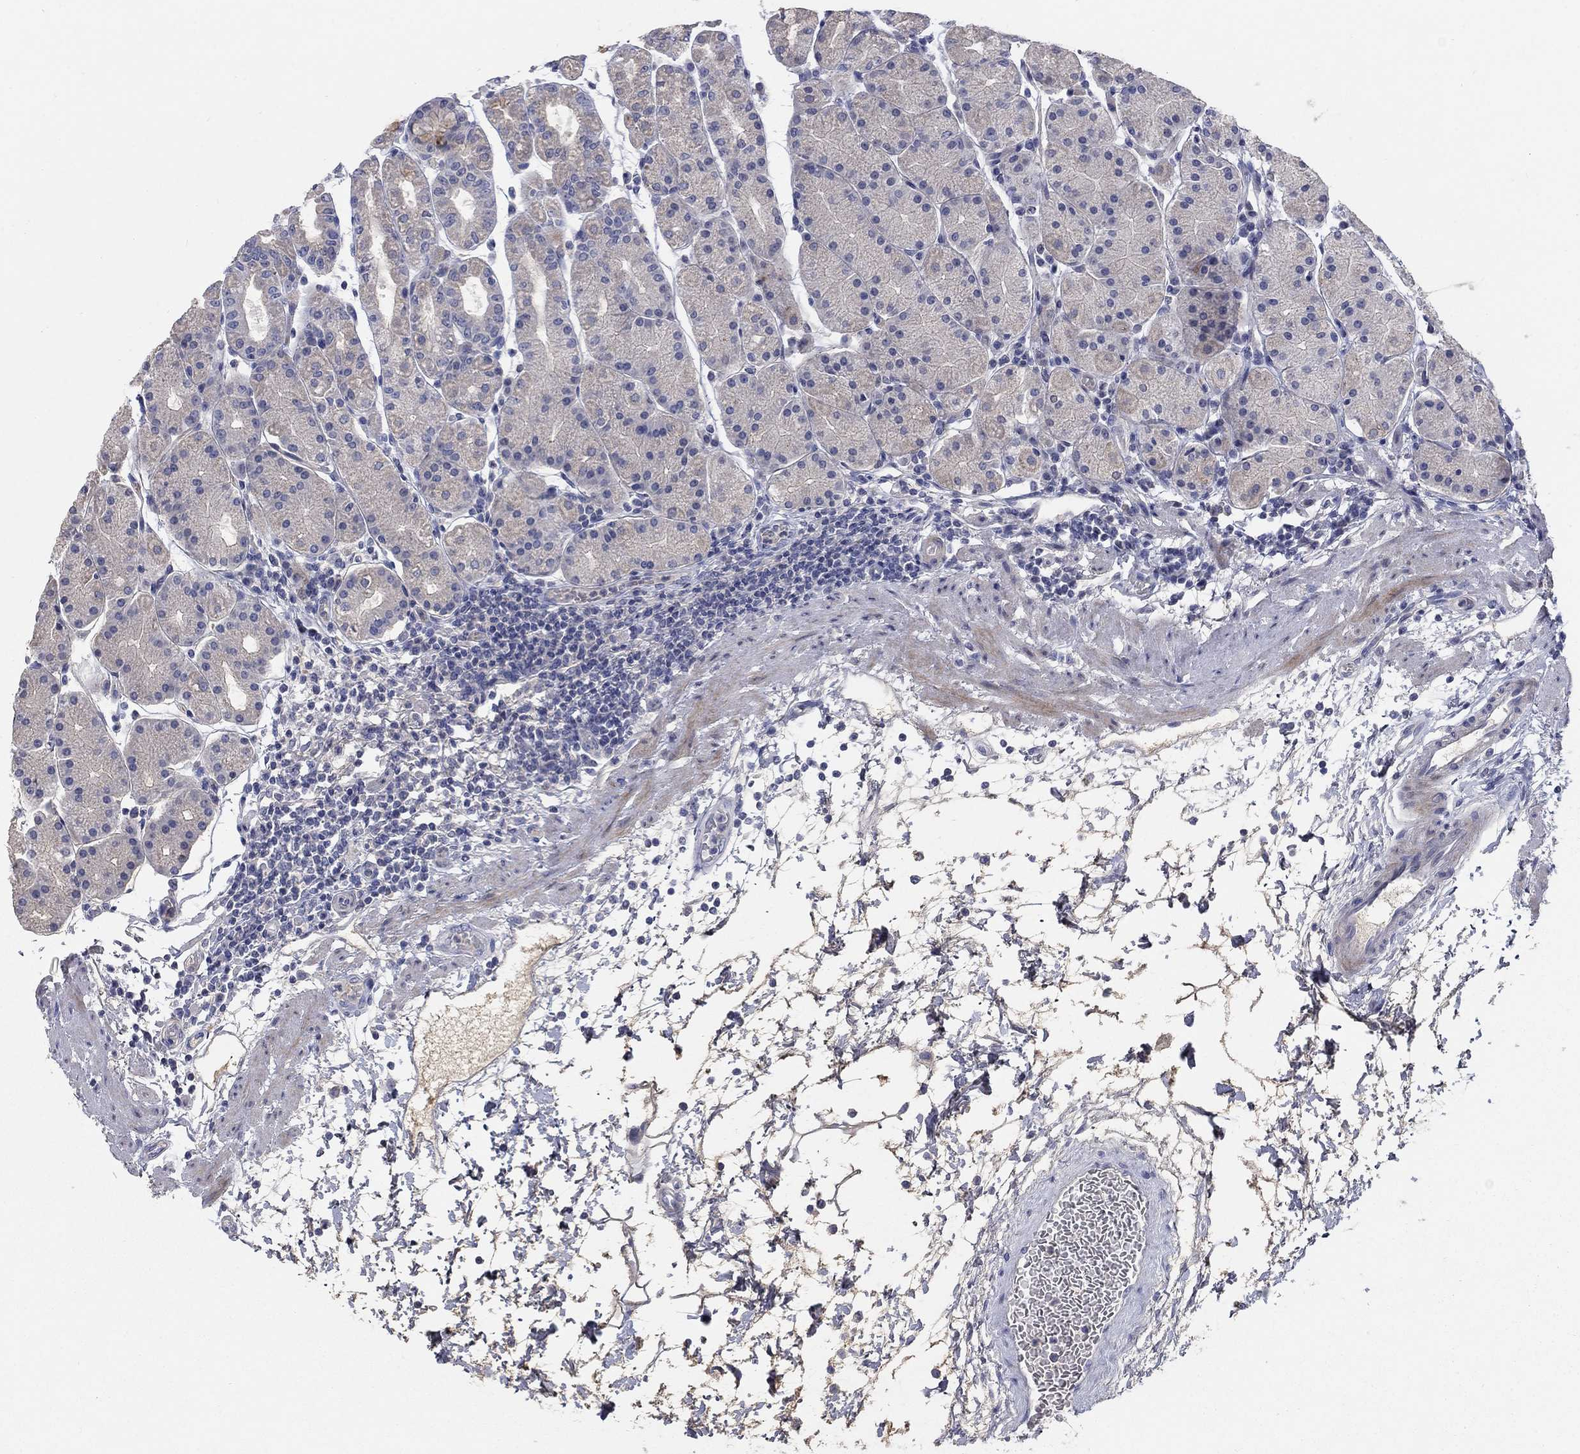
{"staining": {"intensity": "negative", "quantity": "none", "location": "none"}, "tissue": "stomach", "cell_type": "Glandular cells", "image_type": "normal", "snomed": [{"axis": "morphology", "description": "Normal tissue, NOS"}, {"axis": "topography", "description": "Stomach"}], "caption": "Immunohistochemistry photomicrograph of normal stomach: human stomach stained with DAB (3,3'-diaminobenzidine) shows no significant protein staining in glandular cells.", "gene": "TMEM249", "patient": {"sex": "male", "age": 54}}